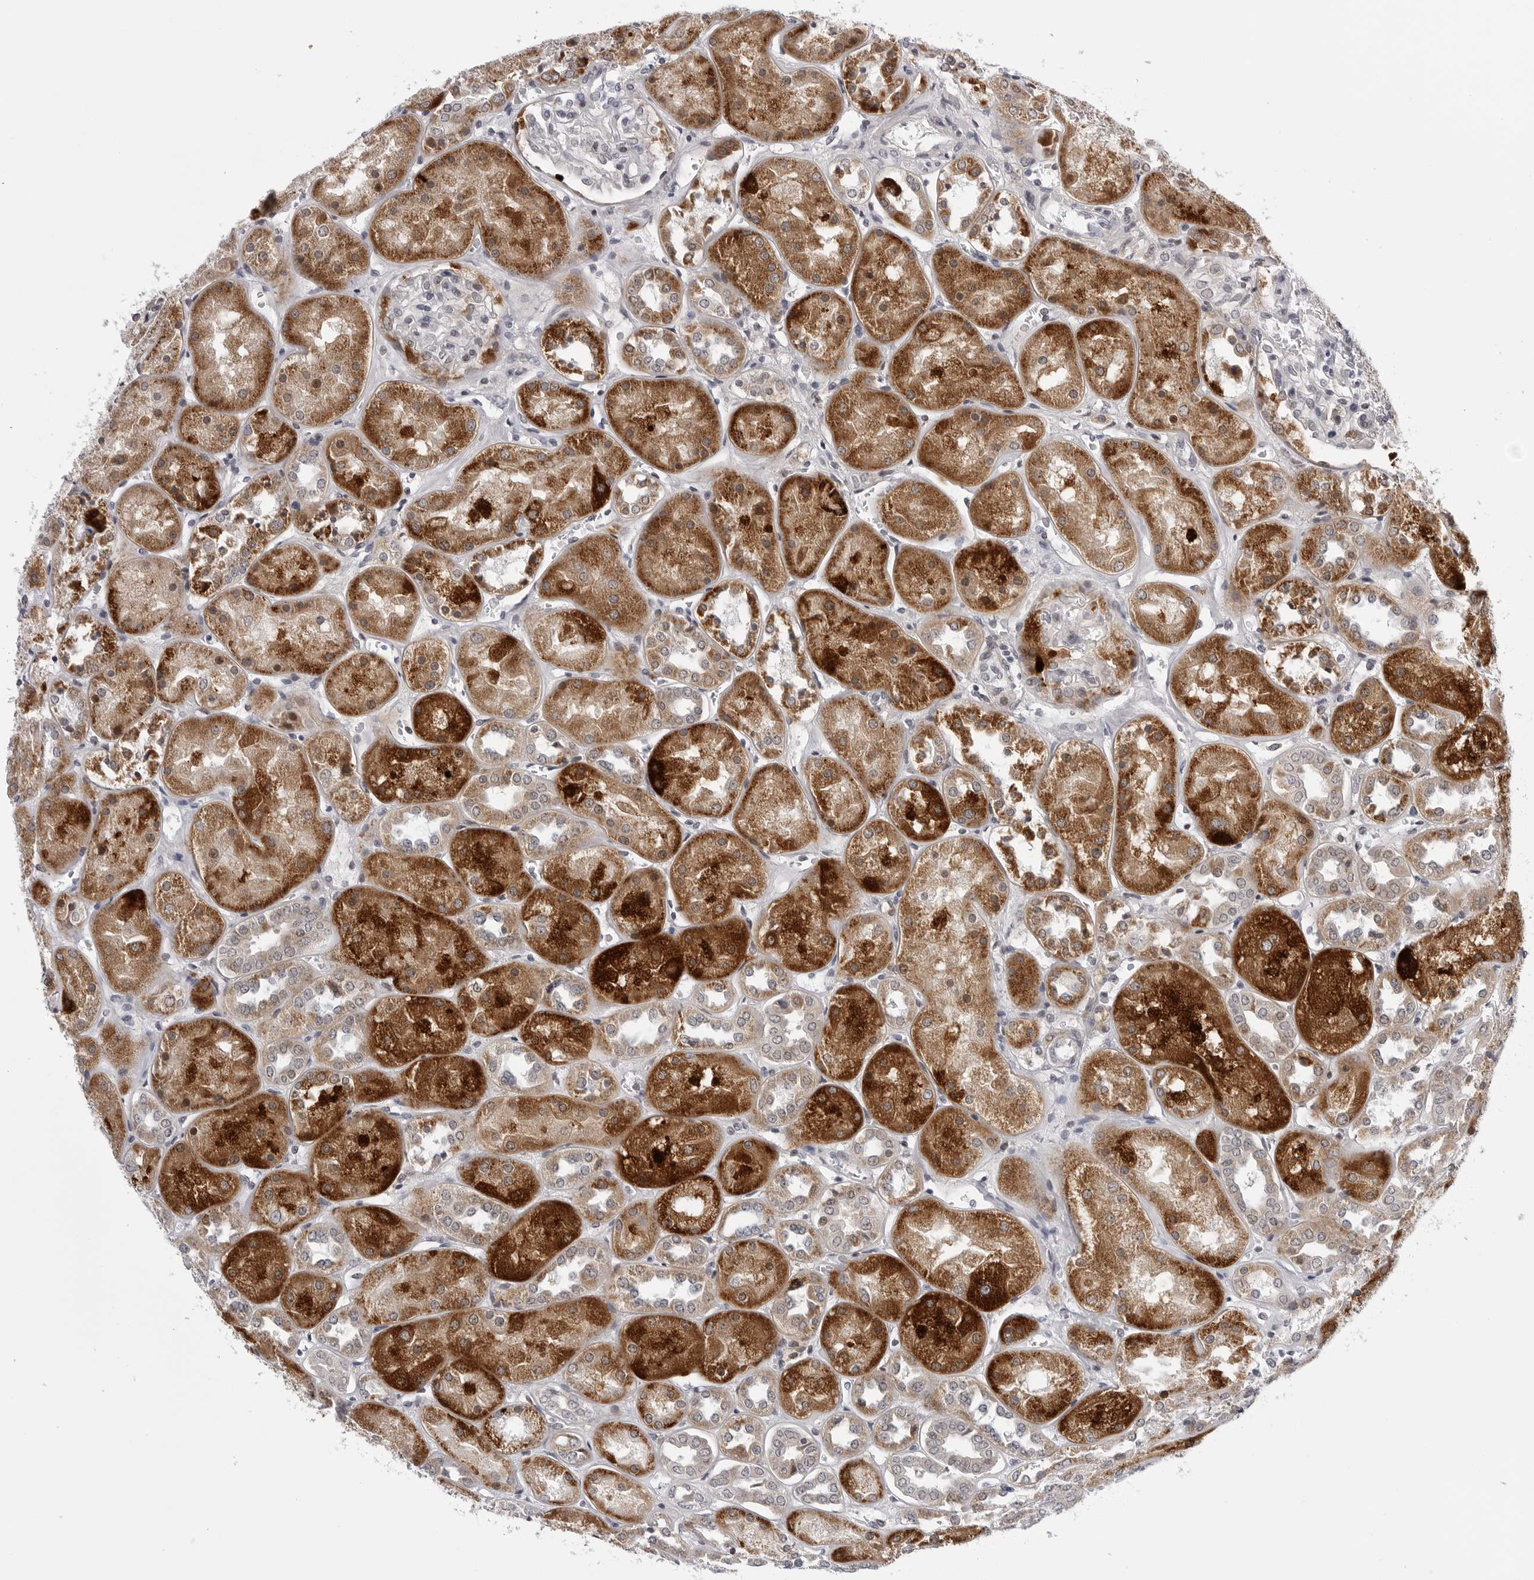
{"staining": {"intensity": "negative", "quantity": "none", "location": "none"}, "tissue": "kidney", "cell_type": "Cells in glomeruli", "image_type": "normal", "snomed": [{"axis": "morphology", "description": "Normal tissue, NOS"}, {"axis": "topography", "description": "Kidney"}], "caption": "Immunohistochemistry (IHC) micrograph of benign human kidney stained for a protein (brown), which exhibits no staining in cells in glomeruli.", "gene": "CDK20", "patient": {"sex": "male", "age": 70}}